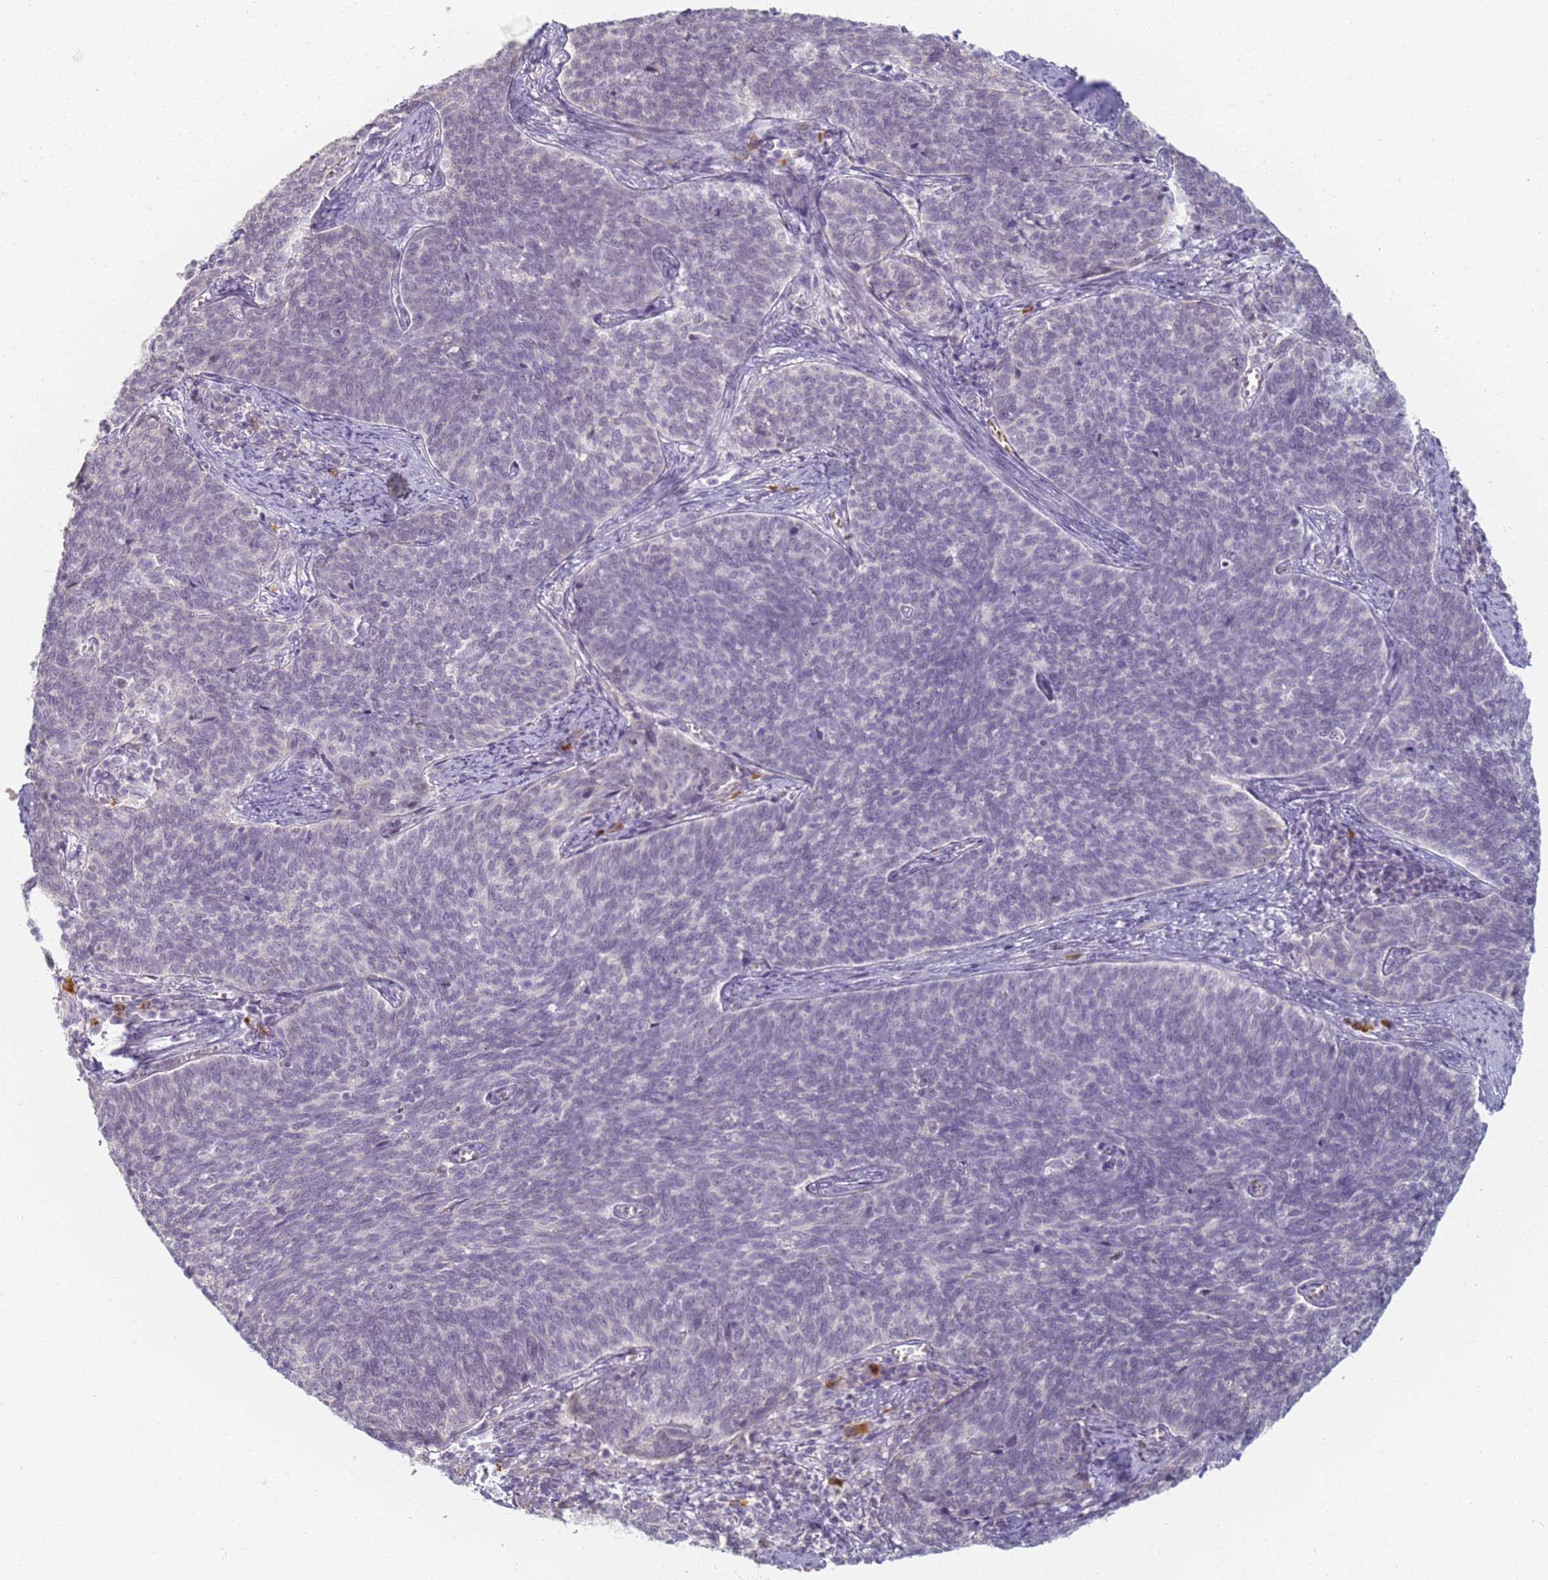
{"staining": {"intensity": "negative", "quantity": "none", "location": "none"}, "tissue": "cervical cancer", "cell_type": "Tumor cells", "image_type": "cancer", "snomed": [{"axis": "morphology", "description": "Squamous cell carcinoma, NOS"}, {"axis": "topography", "description": "Cervix"}], "caption": "The immunohistochemistry (IHC) histopathology image has no significant staining in tumor cells of cervical cancer (squamous cell carcinoma) tissue. The staining is performed using DAB brown chromogen with nuclei counter-stained in using hematoxylin.", "gene": "SLC38A9", "patient": {"sex": "female", "age": 39}}